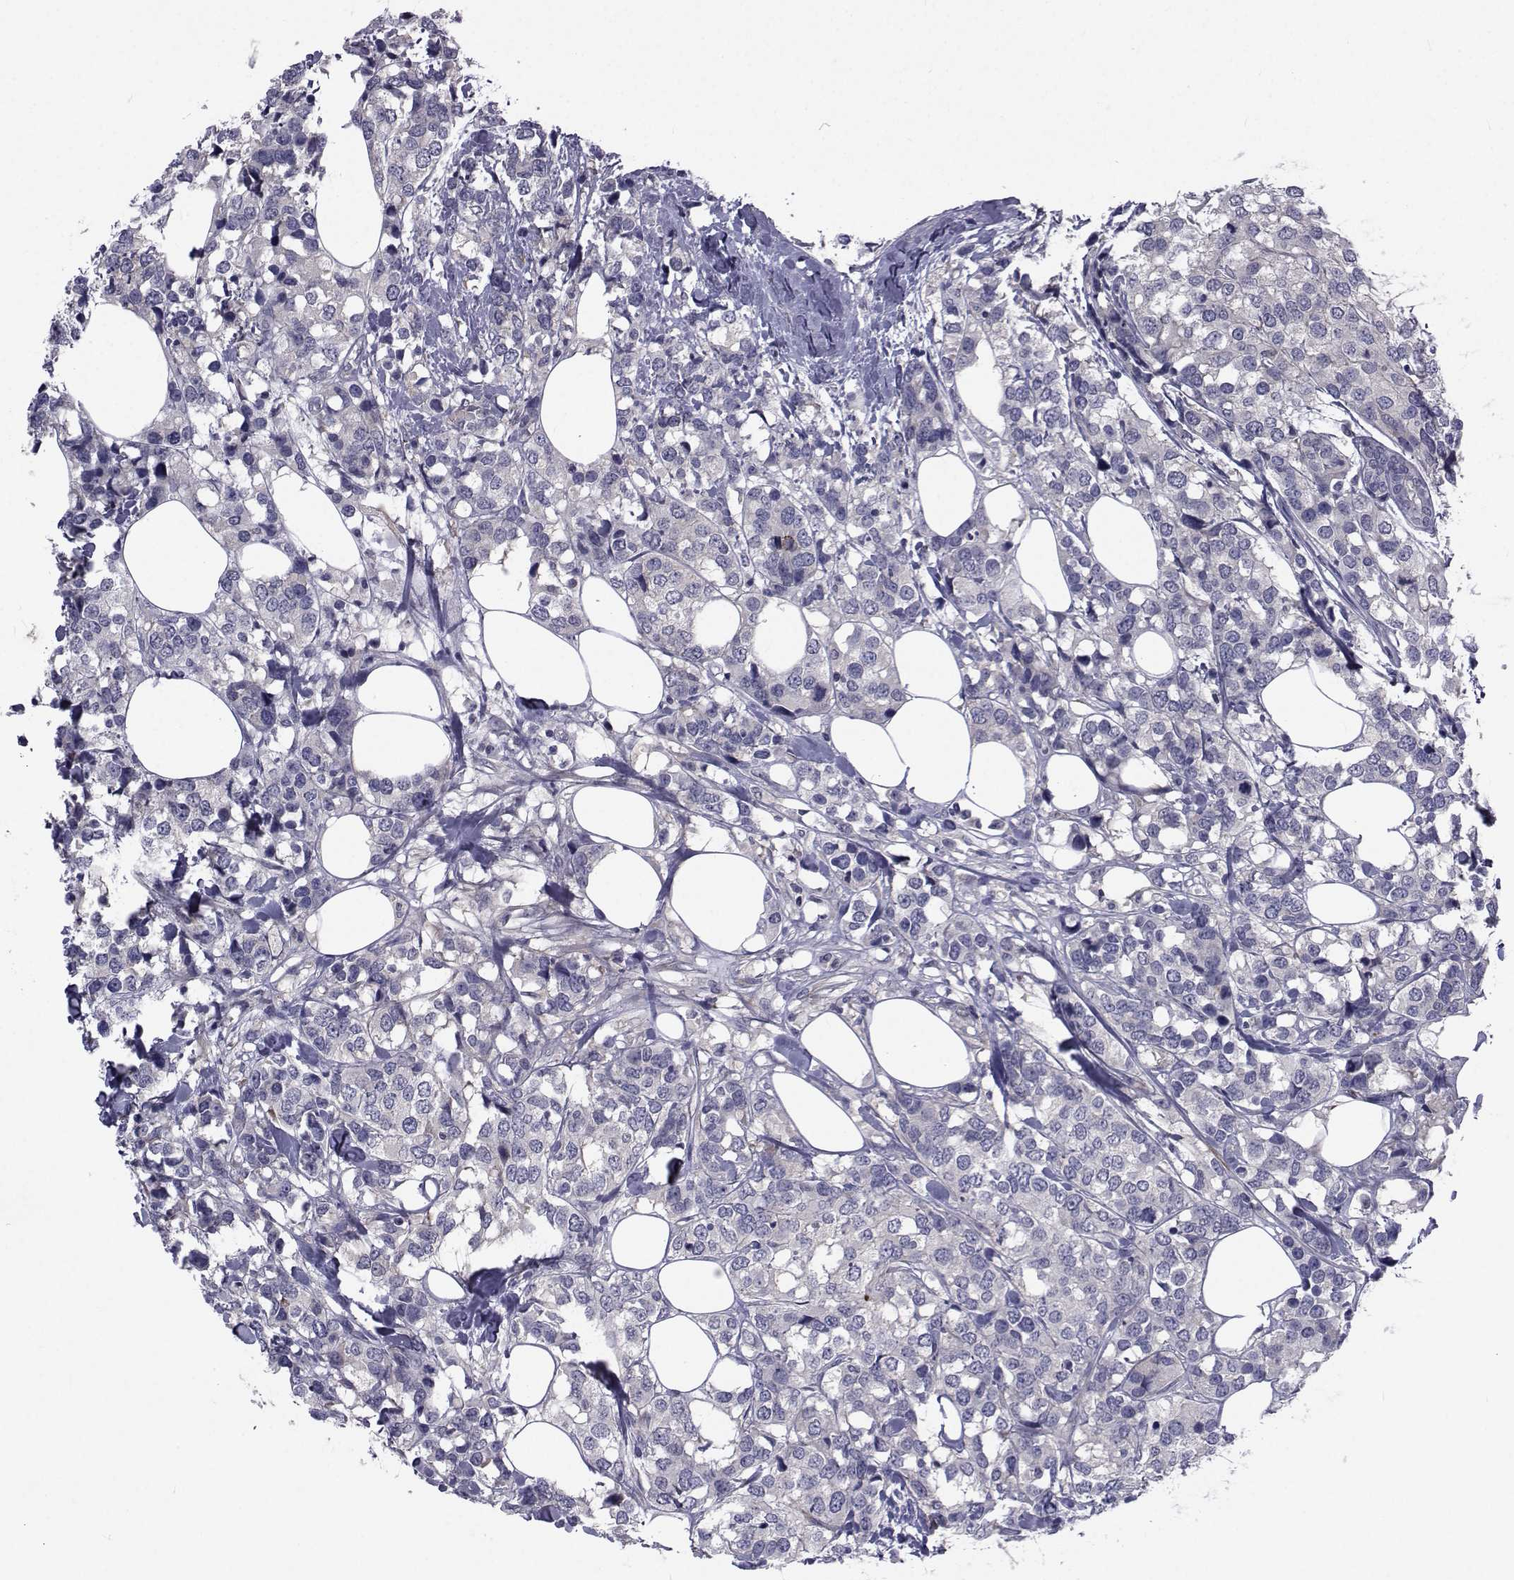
{"staining": {"intensity": "negative", "quantity": "none", "location": "none"}, "tissue": "breast cancer", "cell_type": "Tumor cells", "image_type": "cancer", "snomed": [{"axis": "morphology", "description": "Lobular carcinoma"}, {"axis": "topography", "description": "Breast"}], "caption": "Immunohistochemical staining of breast cancer reveals no significant expression in tumor cells.", "gene": "SLC30A10", "patient": {"sex": "female", "age": 59}}